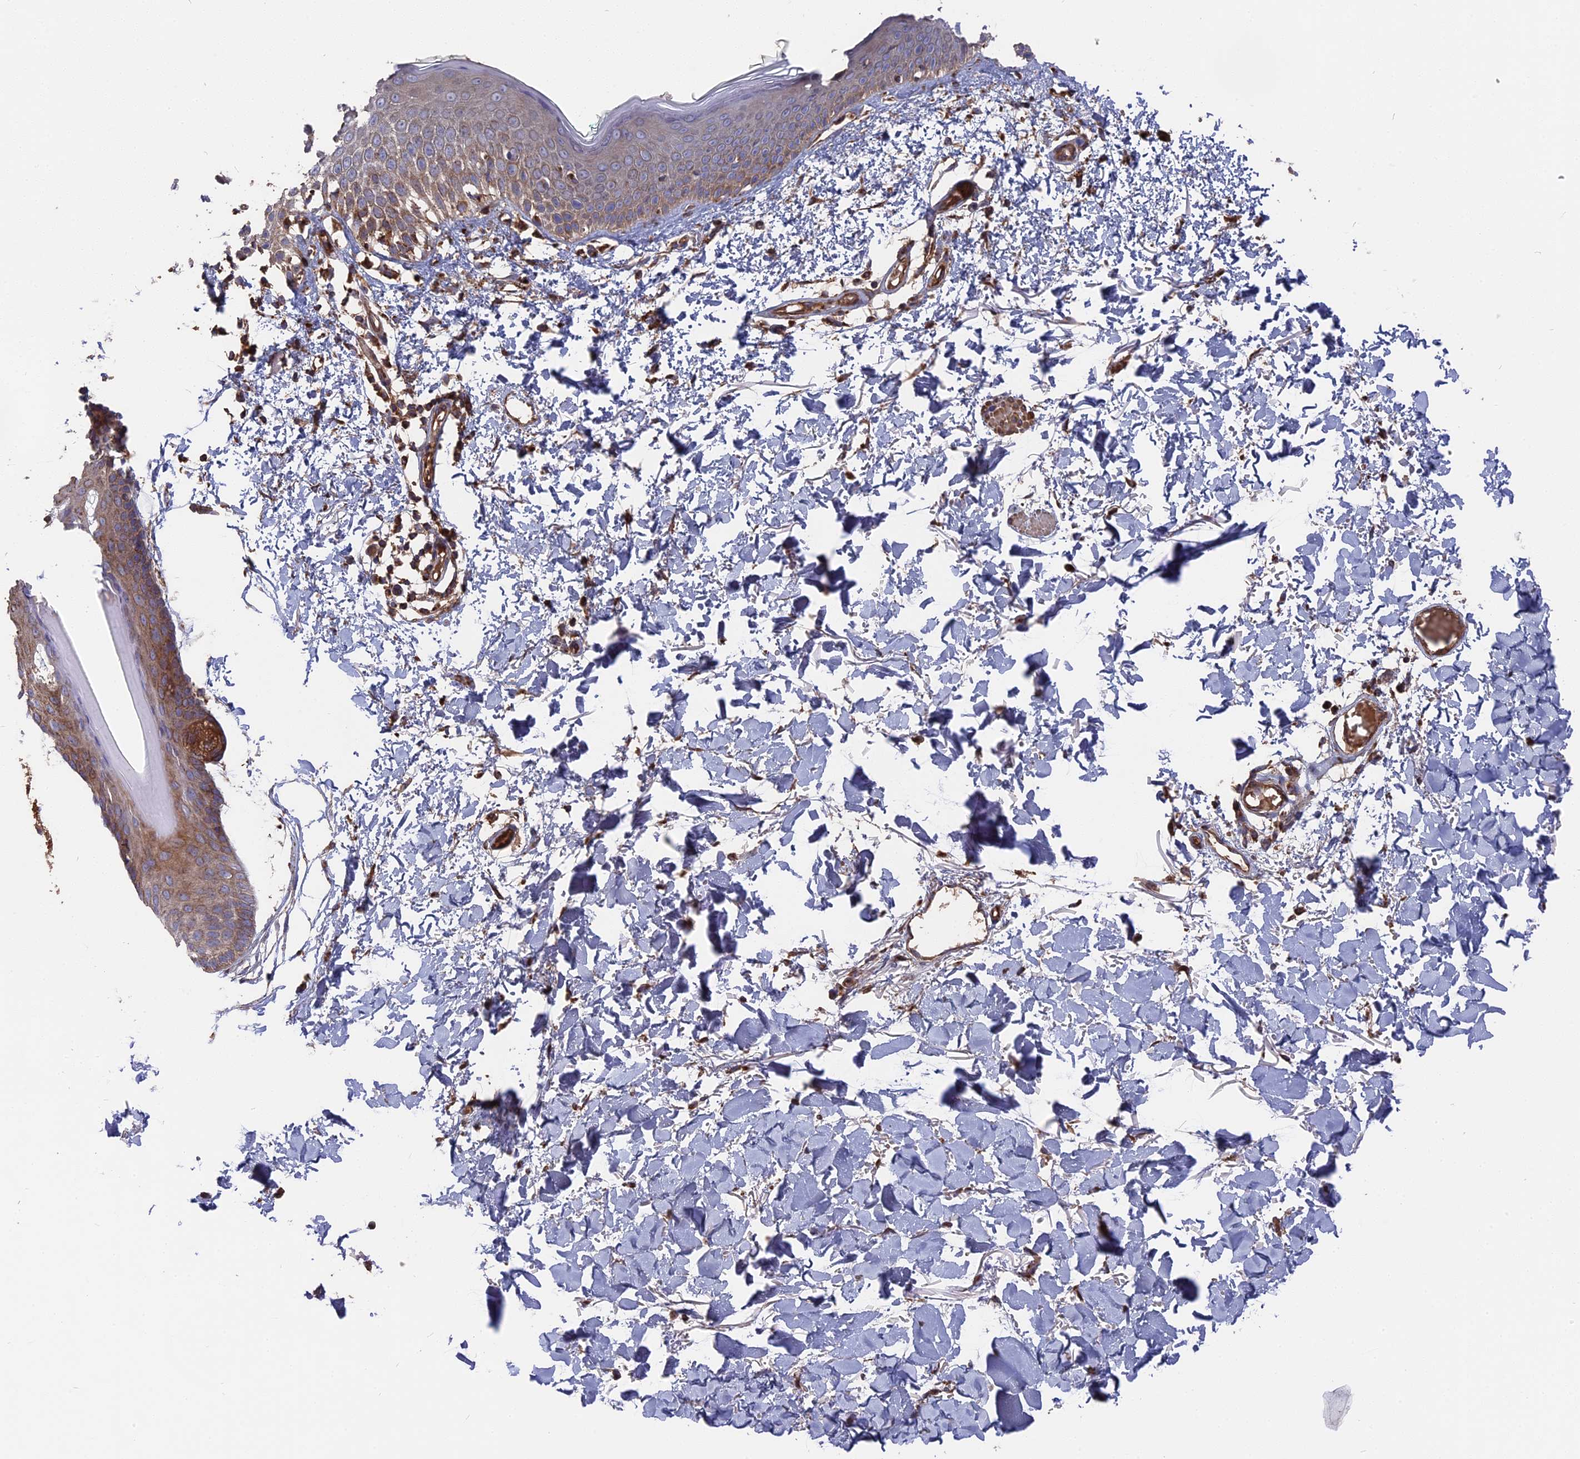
{"staining": {"intensity": "moderate", "quantity": ">75%", "location": "cytoplasmic/membranous"}, "tissue": "skin", "cell_type": "Fibroblasts", "image_type": "normal", "snomed": [{"axis": "morphology", "description": "Normal tissue, NOS"}, {"axis": "topography", "description": "Skin"}], "caption": "The micrograph shows immunohistochemical staining of unremarkable skin. There is moderate cytoplasmic/membranous positivity is present in approximately >75% of fibroblasts.", "gene": "TELO2", "patient": {"sex": "male", "age": 62}}